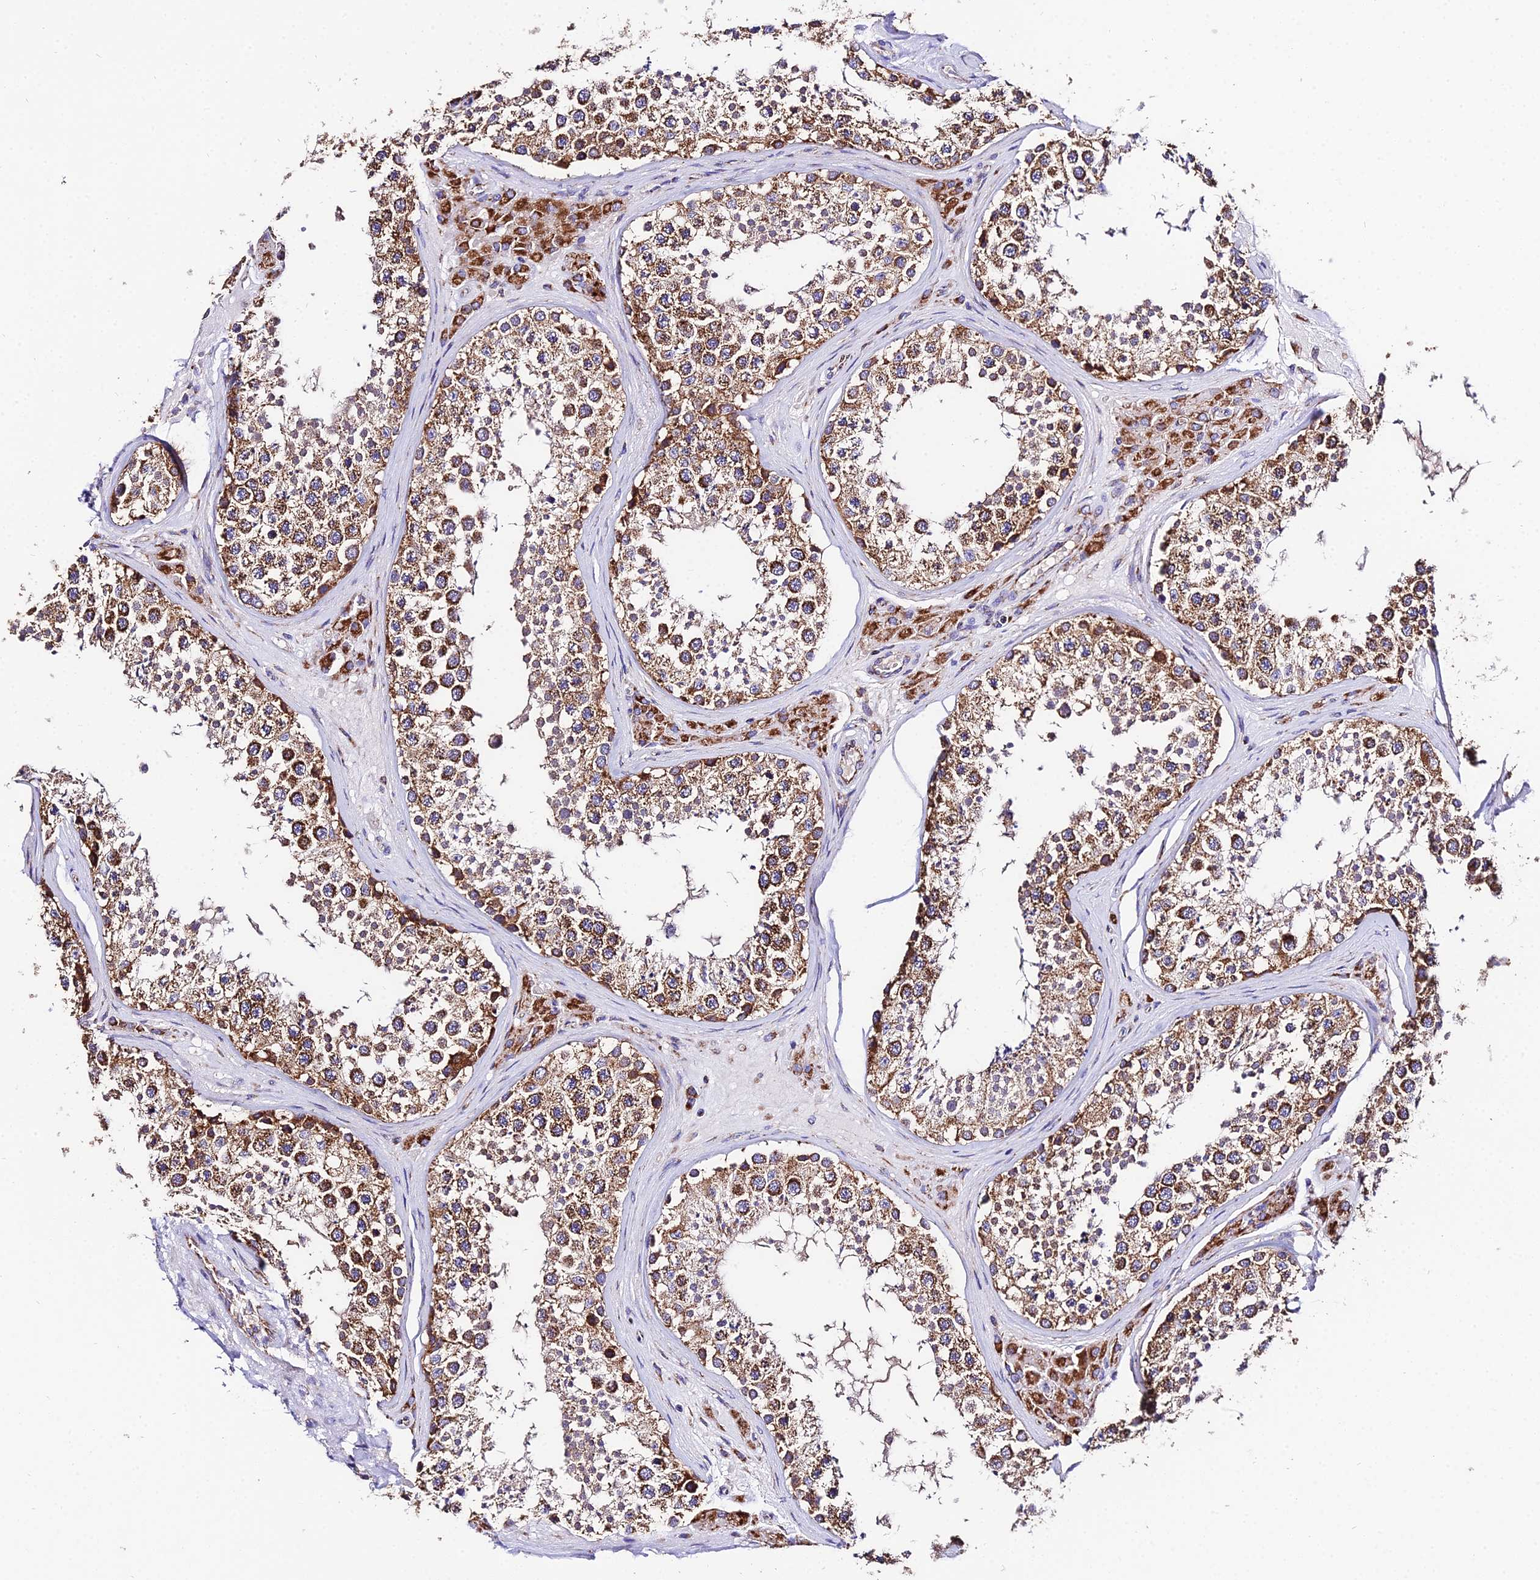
{"staining": {"intensity": "strong", "quantity": ">75%", "location": "cytoplasmic/membranous"}, "tissue": "testis", "cell_type": "Cells in seminiferous ducts", "image_type": "normal", "snomed": [{"axis": "morphology", "description": "Normal tissue, NOS"}, {"axis": "topography", "description": "Testis"}], "caption": "Benign testis was stained to show a protein in brown. There is high levels of strong cytoplasmic/membranous staining in about >75% of cells in seminiferous ducts. The staining is performed using DAB brown chromogen to label protein expression. The nuclei are counter-stained blue using hematoxylin.", "gene": "OCIAD1", "patient": {"sex": "male", "age": 46}}